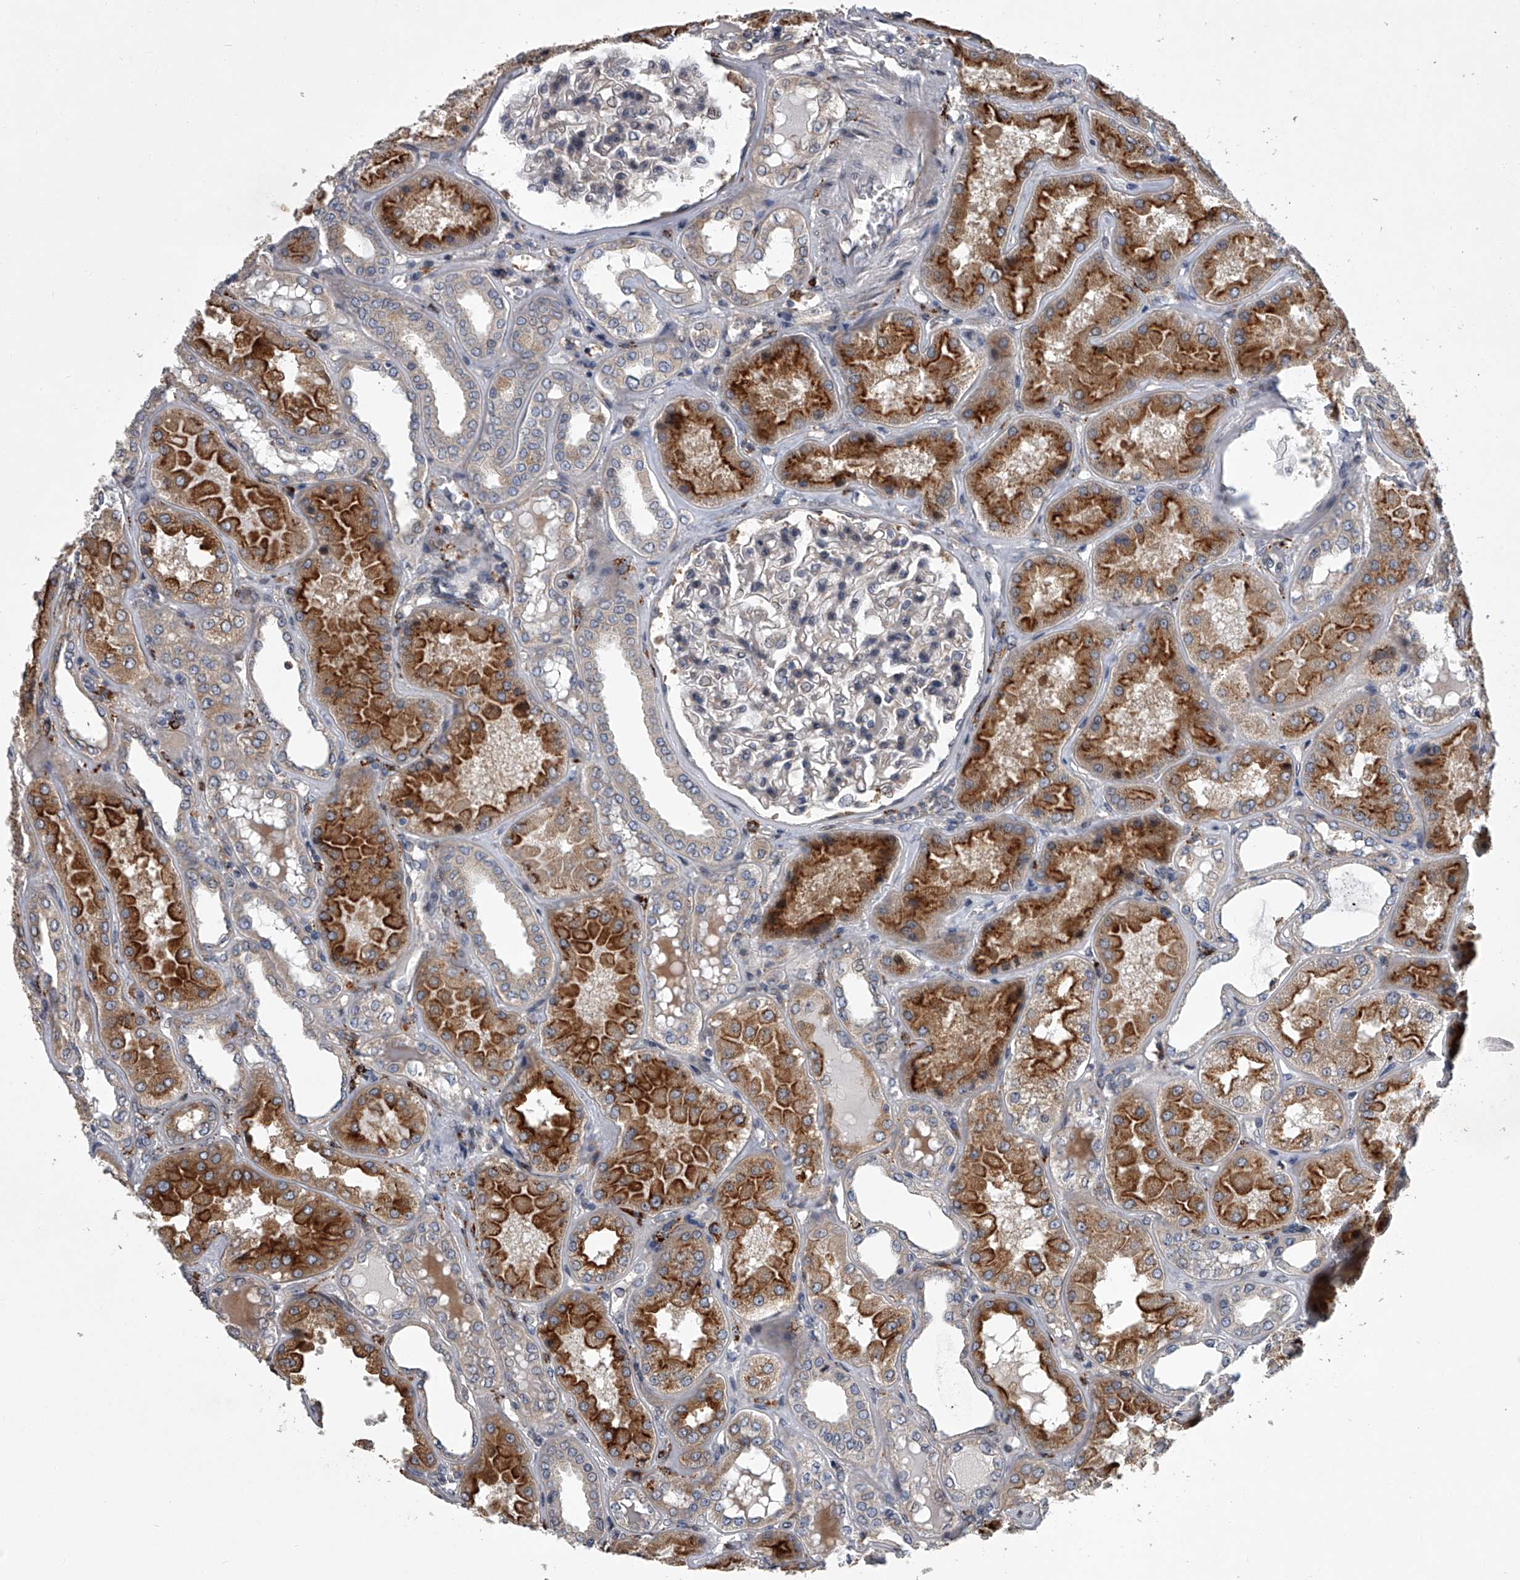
{"staining": {"intensity": "weak", "quantity": "<25%", "location": "cytoplasmic/membranous"}, "tissue": "kidney", "cell_type": "Cells in glomeruli", "image_type": "normal", "snomed": [{"axis": "morphology", "description": "Normal tissue, NOS"}, {"axis": "topography", "description": "Kidney"}], "caption": "Kidney stained for a protein using IHC demonstrates no staining cells in glomeruli.", "gene": "TRIM8", "patient": {"sex": "female", "age": 56}}